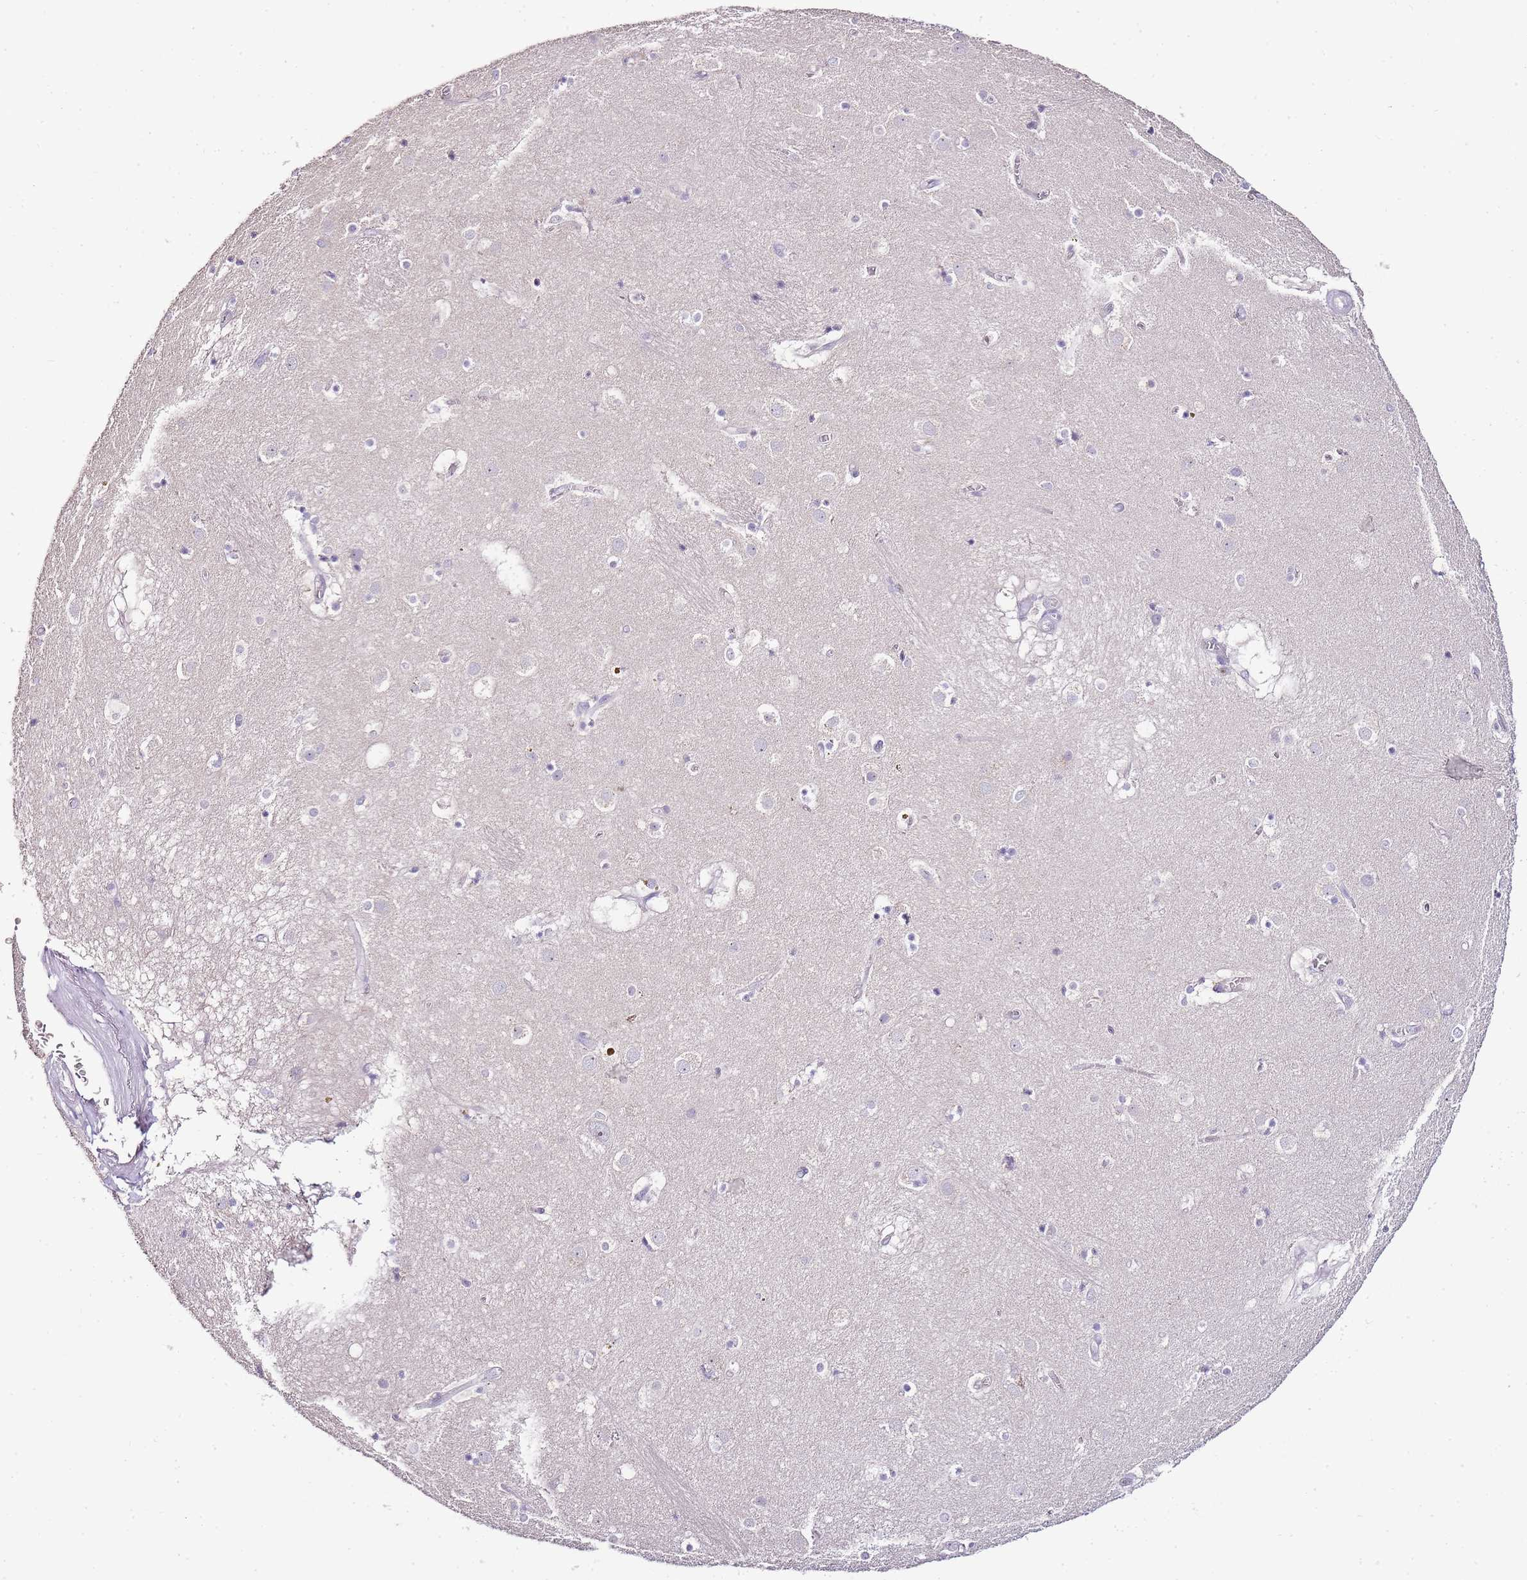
{"staining": {"intensity": "negative", "quantity": "none", "location": "none"}, "tissue": "caudate", "cell_type": "Glial cells", "image_type": "normal", "snomed": [{"axis": "morphology", "description": "Normal tissue, NOS"}, {"axis": "topography", "description": "Lateral ventricle wall"}], "caption": "DAB immunohistochemical staining of normal human caudate shows no significant staining in glial cells. (DAB (3,3'-diaminobenzidine) IHC visualized using brightfield microscopy, high magnification).", "gene": "ZBP1", "patient": {"sex": "male", "age": 70}}